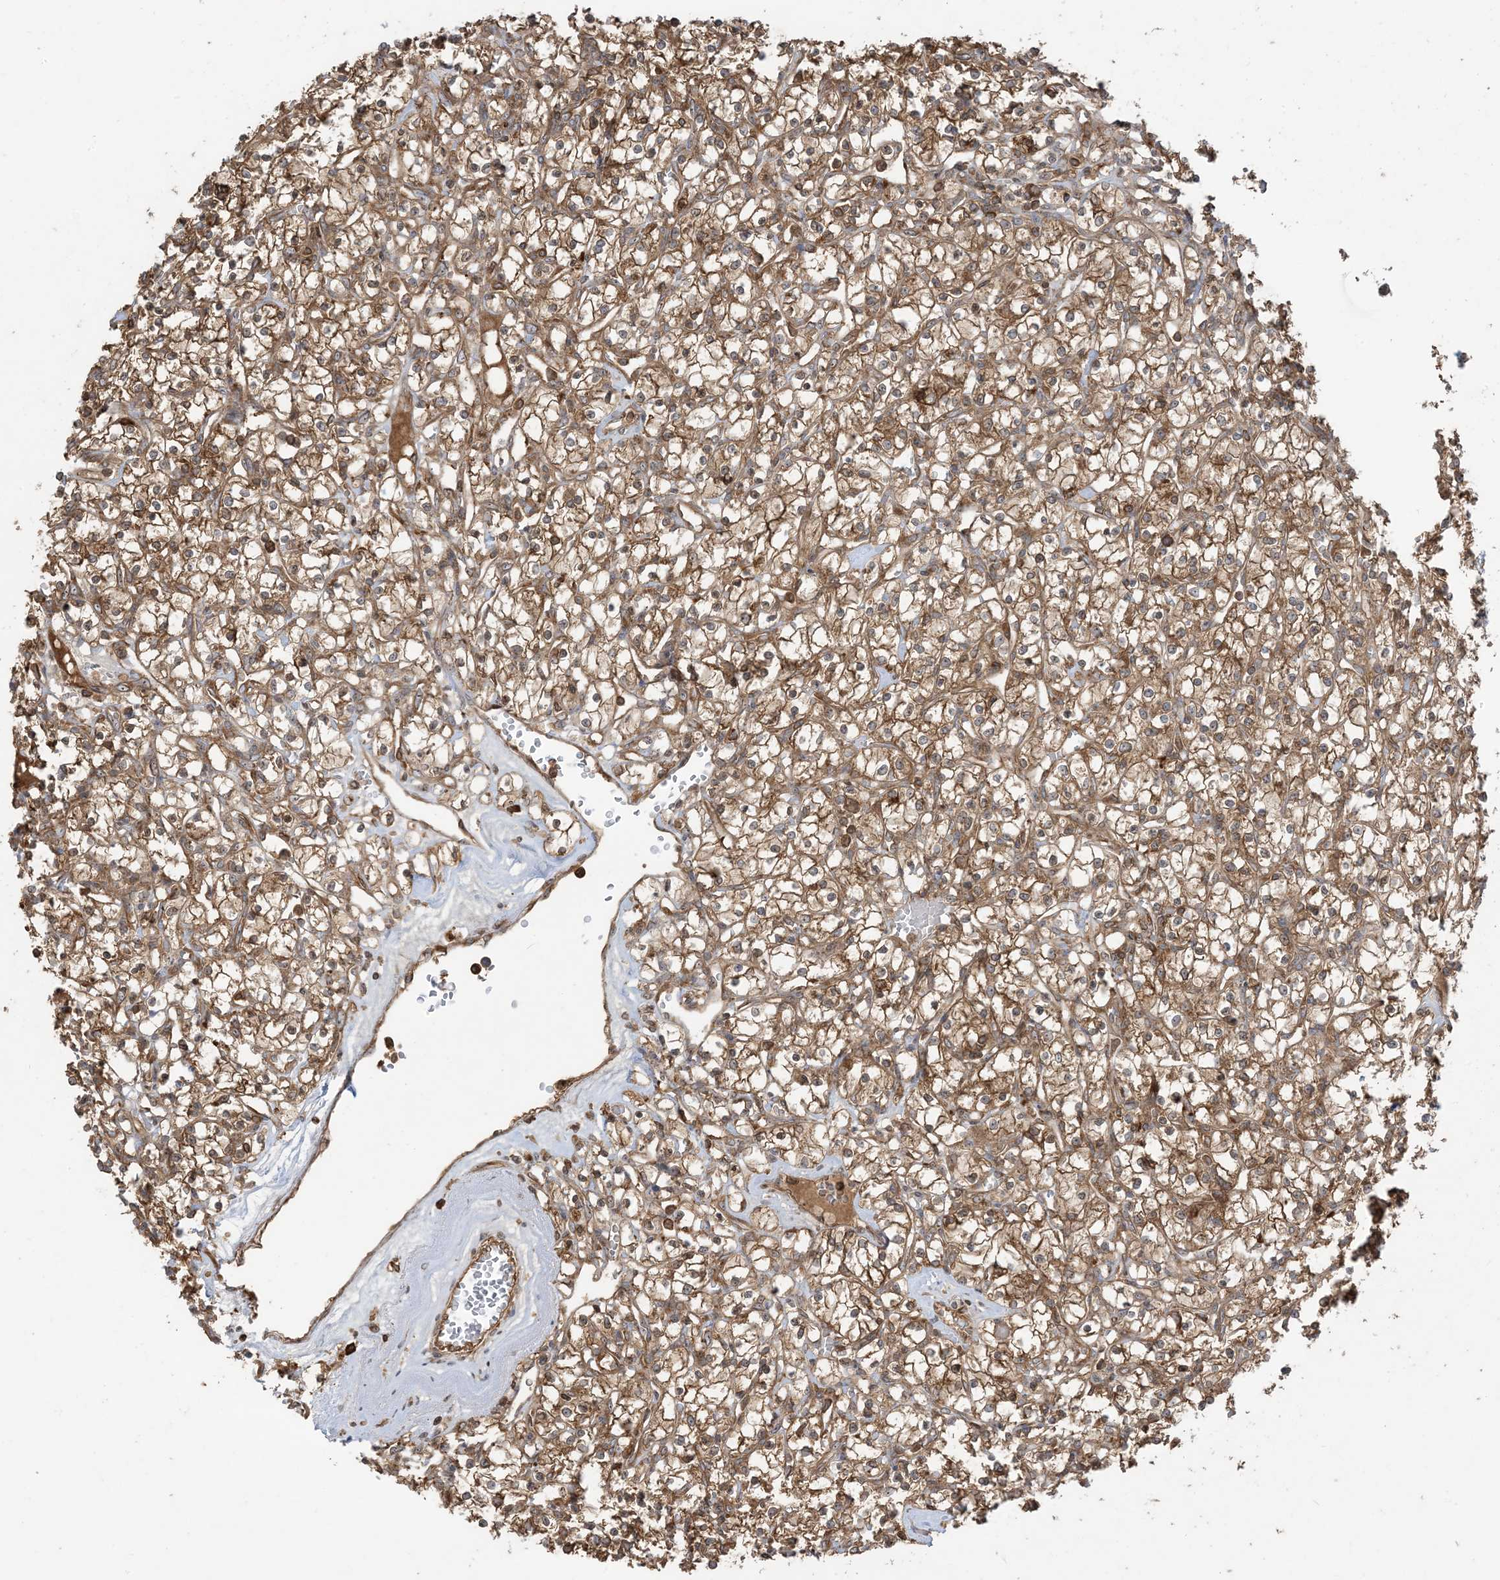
{"staining": {"intensity": "moderate", "quantity": ">75%", "location": "cytoplasmic/membranous,nuclear"}, "tissue": "renal cancer", "cell_type": "Tumor cells", "image_type": "cancer", "snomed": [{"axis": "morphology", "description": "Adenocarcinoma, NOS"}, {"axis": "topography", "description": "Kidney"}], "caption": "Renal cancer (adenocarcinoma) stained for a protein exhibits moderate cytoplasmic/membranous and nuclear positivity in tumor cells. (IHC, brightfield microscopy, high magnification).", "gene": "SRP72", "patient": {"sex": "female", "age": 59}}